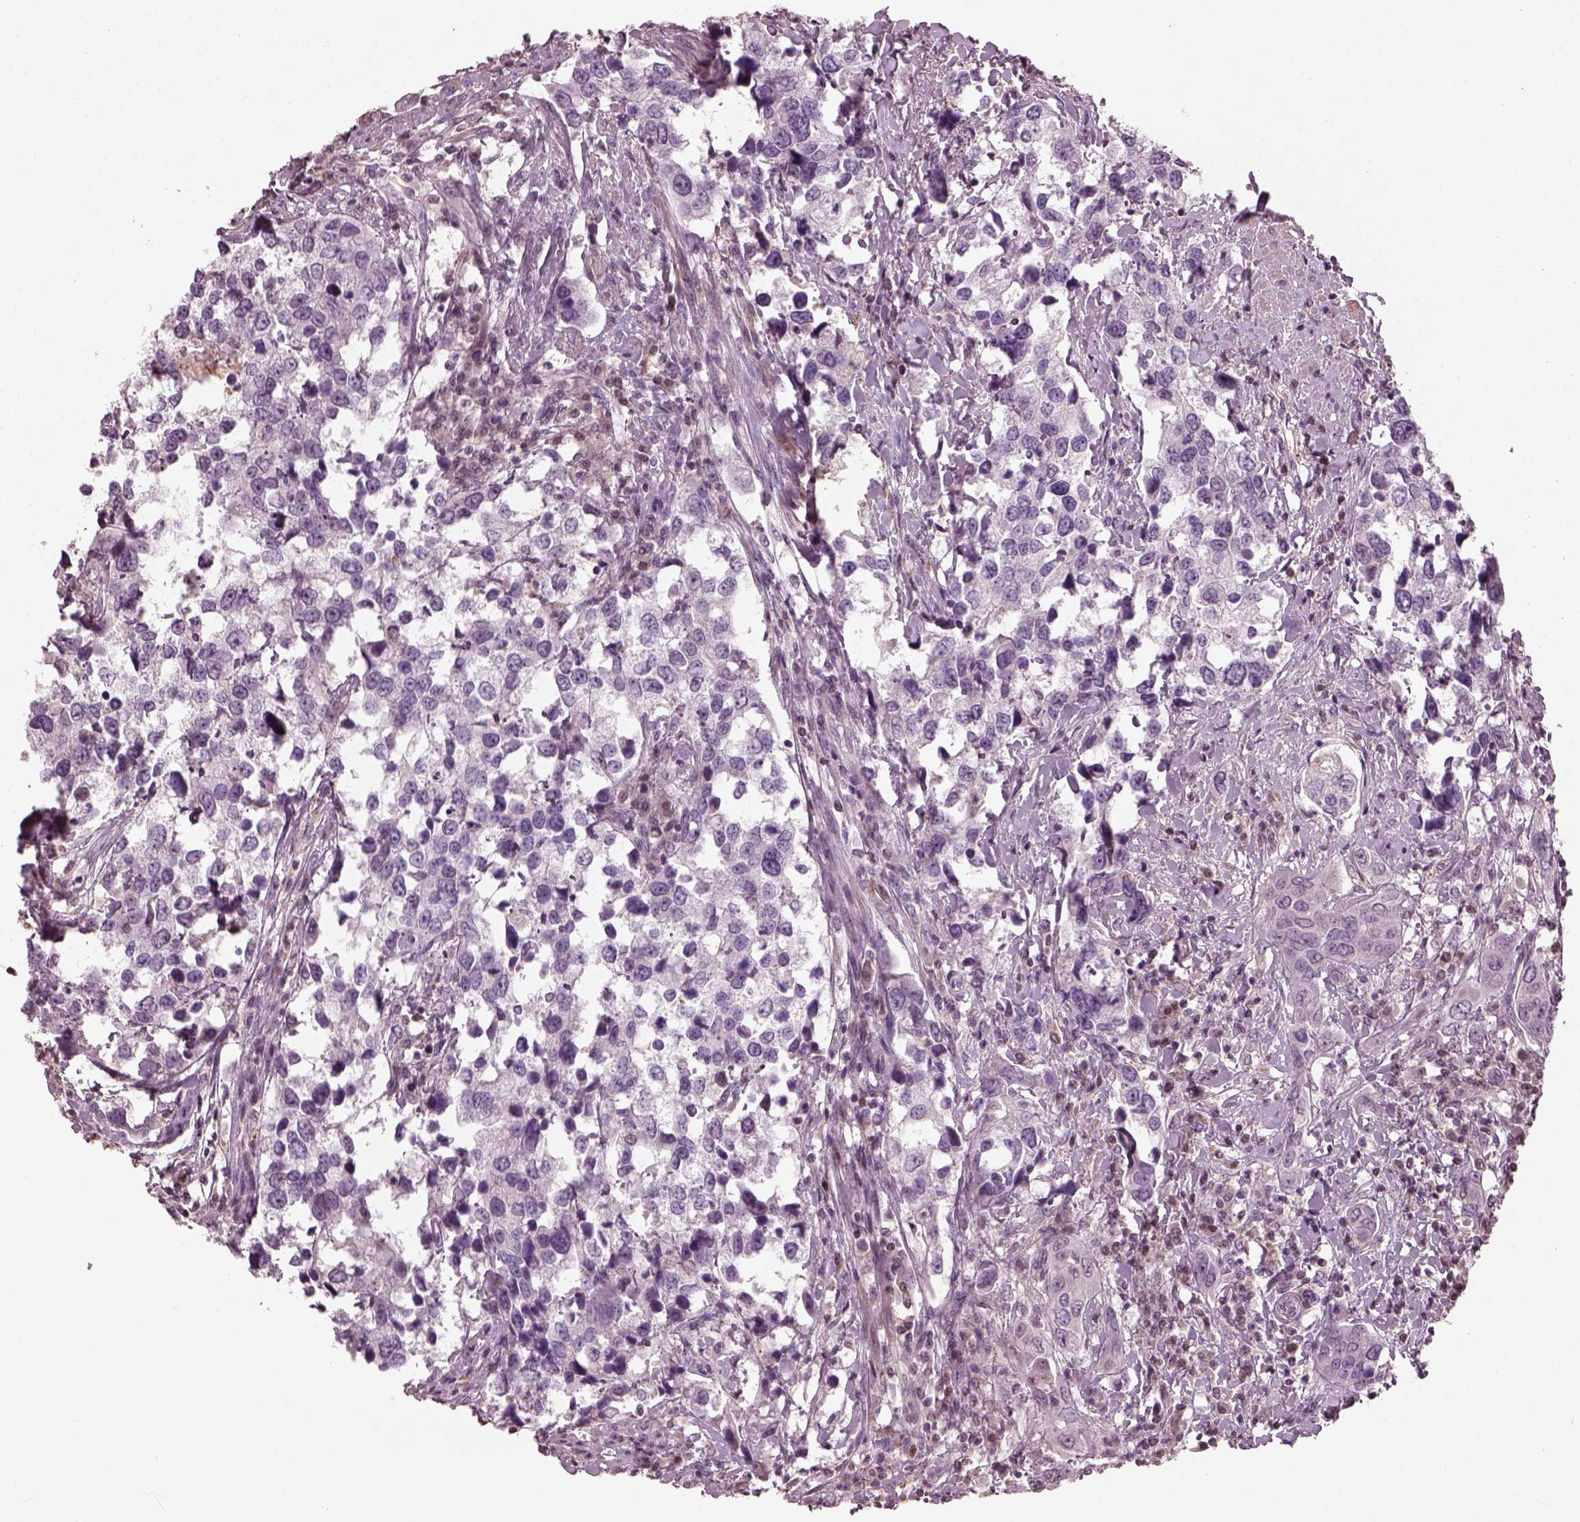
{"staining": {"intensity": "negative", "quantity": "none", "location": "none"}, "tissue": "urothelial cancer", "cell_type": "Tumor cells", "image_type": "cancer", "snomed": [{"axis": "morphology", "description": "Urothelial carcinoma, NOS"}, {"axis": "morphology", "description": "Urothelial carcinoma, High grade"}, {"axis": "topography", "description": "Urinary bladder"}], "caption": "A high-resolution histopathology image shows IHC staining of urothelial cancer, which reveals no significant staining in tumor cells.", "gene": "BFSP1", "patient": {"sex": "male", "age": 63}}